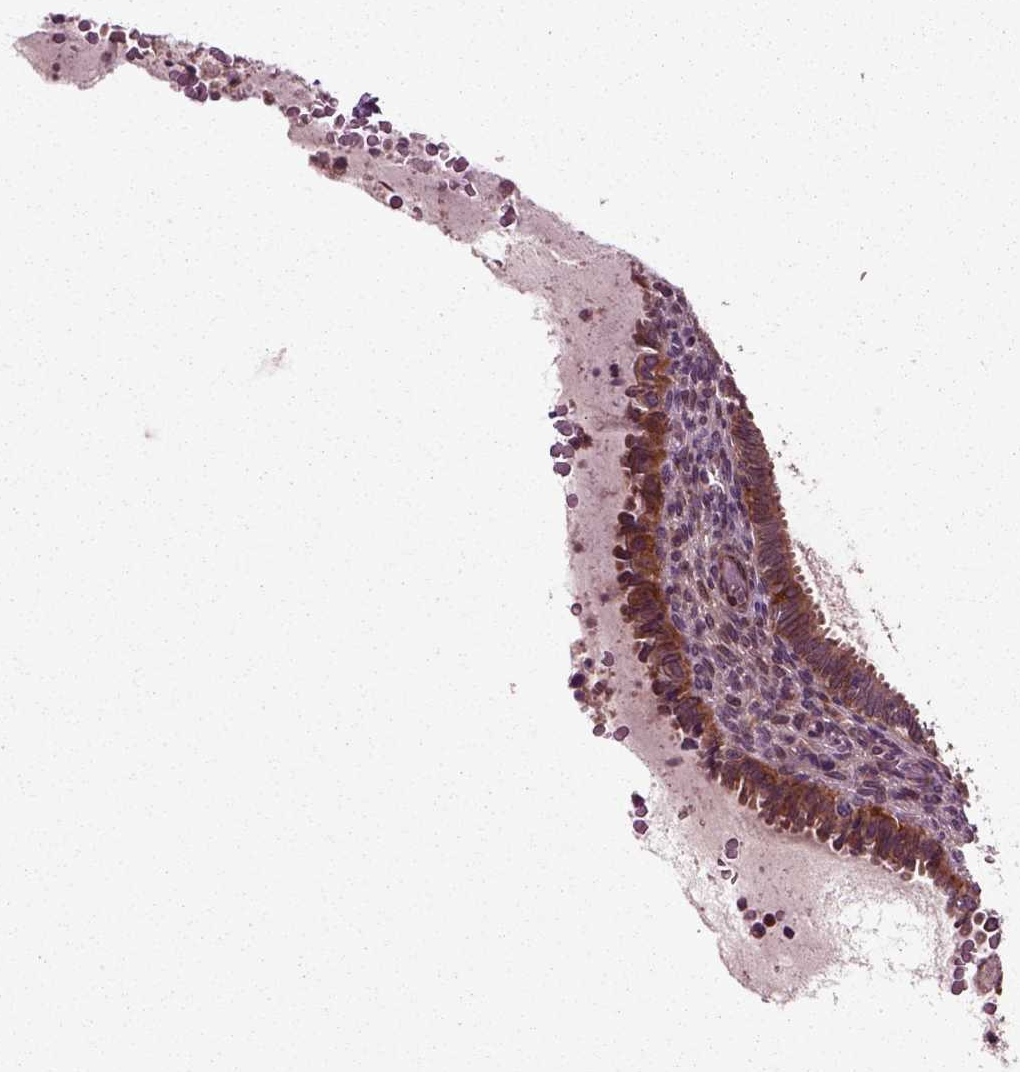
{"staining": {"intensity": "moderate", "quantity": ">75%", "location": "cytoplasmic/membranous"}, "tissue": "fallopian tube", "cell_type": "Glandular cells", "image_type": "normal", "snomed": [{"axis": "morphology", "description": "Normal tissue, NOS"}, {"axis": "topography", "description": "Fallopian tube"}], "caption": "Fallopian tube was stained to show a protein in brown. There is medium levels of moderate cytoplasmic/membranous expression in approximately >75% of glandular cells. (IHC, brightfield microscopy, high magnification).", "gene": "PLCD3", "patient": {"sex": "female", "age": 50}}